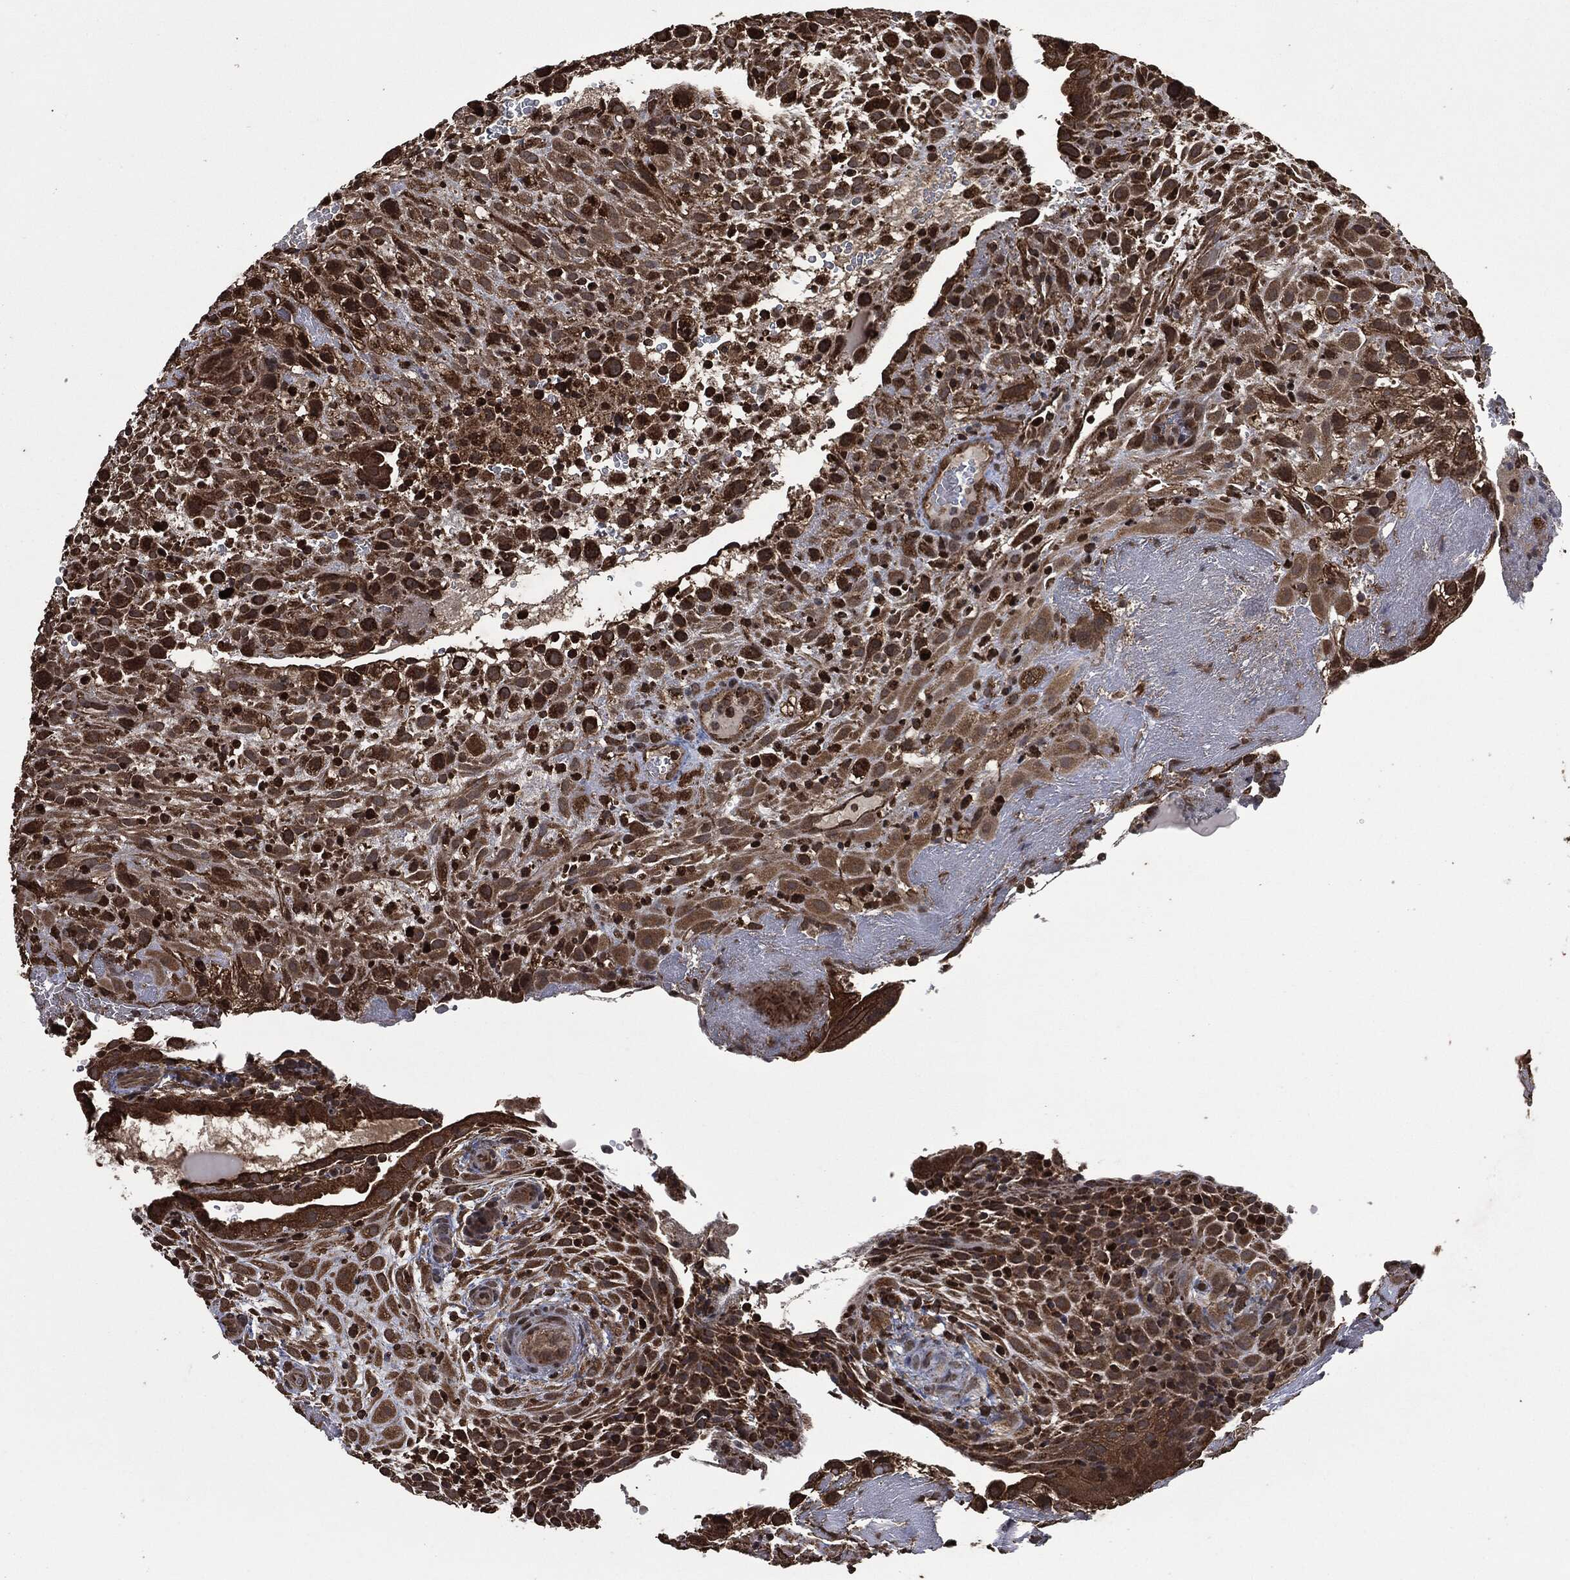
{"staining": {"intensity": "moderate", "quantity": ">75%", "location": "cytoplasmic/membranous"}, "tissue": "placenta", "cell_type": "Decidual cells", "image_type": "normal", "snomed": [{"axis": "morphology", "description": "Normal tissue, NOS"}, {"axis": "topography", "description": "Placenta"}], "caption": "A histopathology image of placenta stained for a protein reveals moderate cytoplasmic/membranous brown staining in decidual cells. Nuclei are stained in blue.", "gene": "LIG3", "patient": {"sex": "female", "age": 19}}